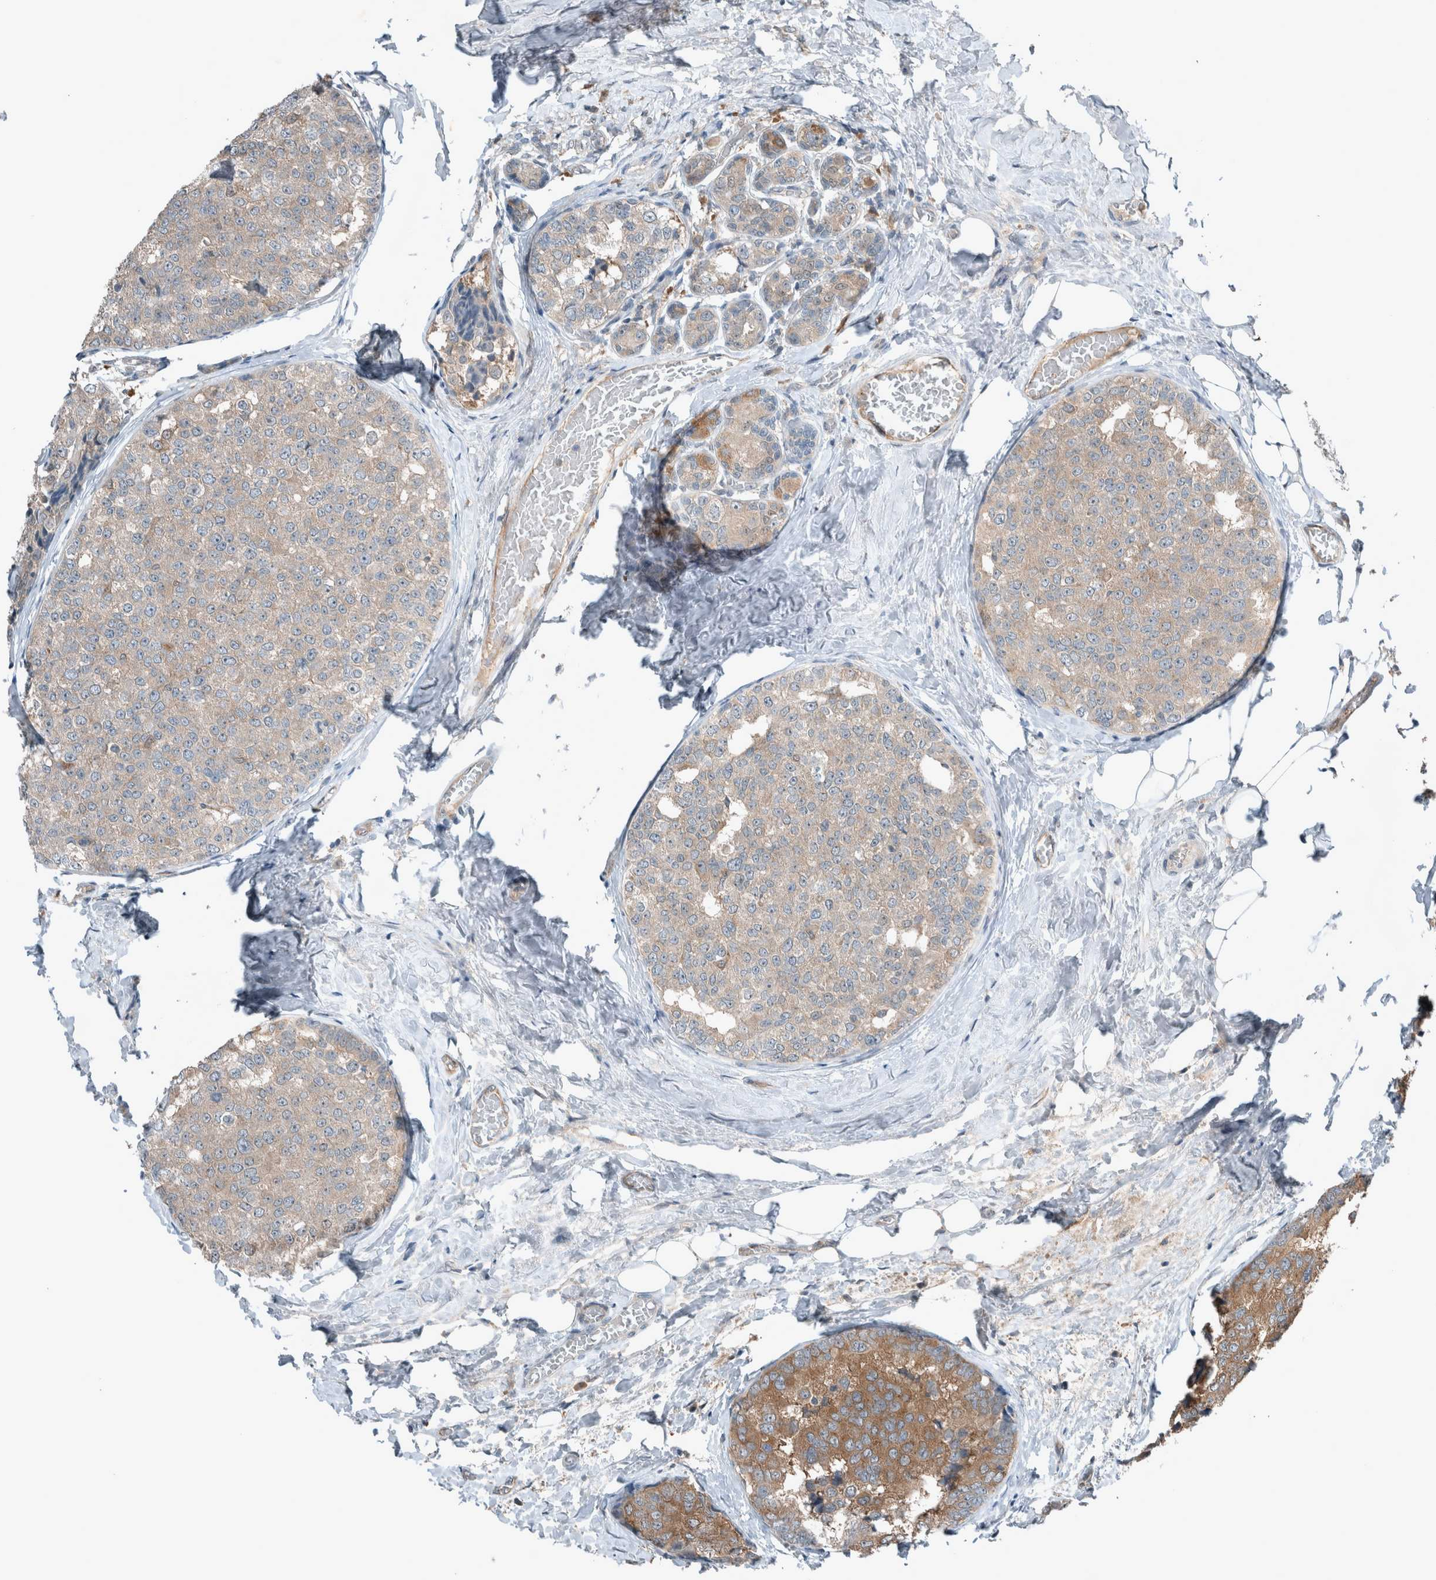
{"staining": {"intensity": "moderate", "quantity": "25%-75%", "location": "cytoplasmic/membranous"}, "tissue": "breast cancer", "cell_type": "Tumor cells", "image_type": "cancer", "snomed": [{"axis": "morphology", "description": "Normal tissue, NOS"}, {"axis": "morphology", "description": "Duct carcinoma"}, {"axis": "topography", "description": "Breast"}], "caption": "Protein staining of breast cancer tissue exhibits moderate cytoplasmic/membranous staining in approximately 25%-75% of tumor cells. (Stains: DAB (3,3'-diaminobenzidine) in brown, nuclei in blue, Microscopy: brightfield microscopy at high magnification).", "gene": "RALGDS", "patient": {"sex": "female", "age": 43}}